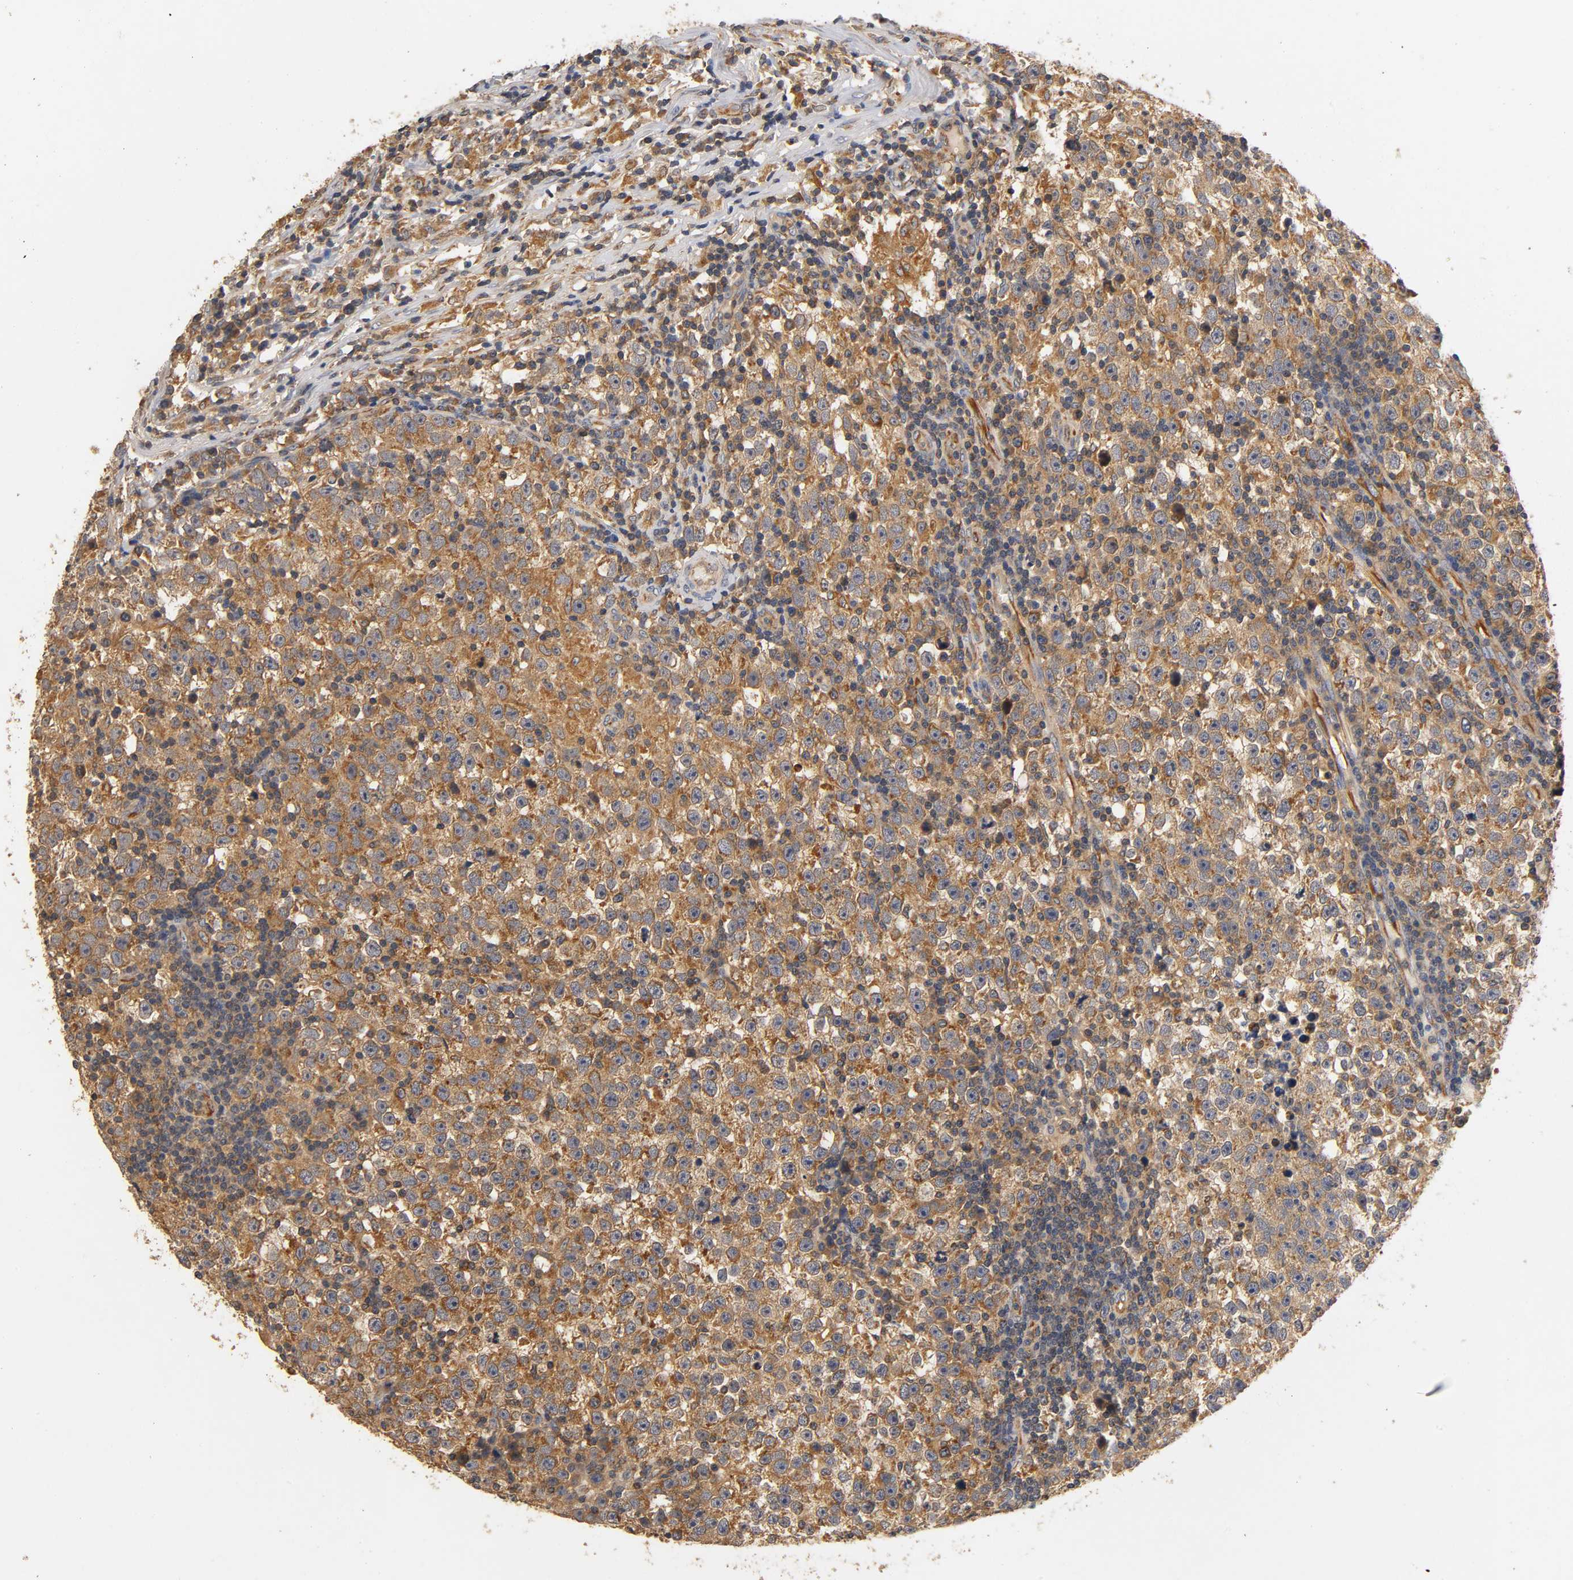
{"staining": {"intensity": "strong", "quantity": ">75%", "location": "cytoplasmic/membranous"}, "tissue": "testis cancer", "cell_type": "Tumor cells", "image_type": "cancer", "snomed": [{"axis": "morphology", "description": "Seminoma, NOS"}, {"axis": "topography", "description": "Testis"}], "caption": "Immunohistochemical staining of human testis cancer demonstrates high levels of strong cytoplasmic/membranous protein staining in approximately >75% of tumor cells. (DAB IHC, brown staining for protein, blue staining for nuclei).", "gene": "SCAP", "patient": {"sex": "male", "age": 43}}